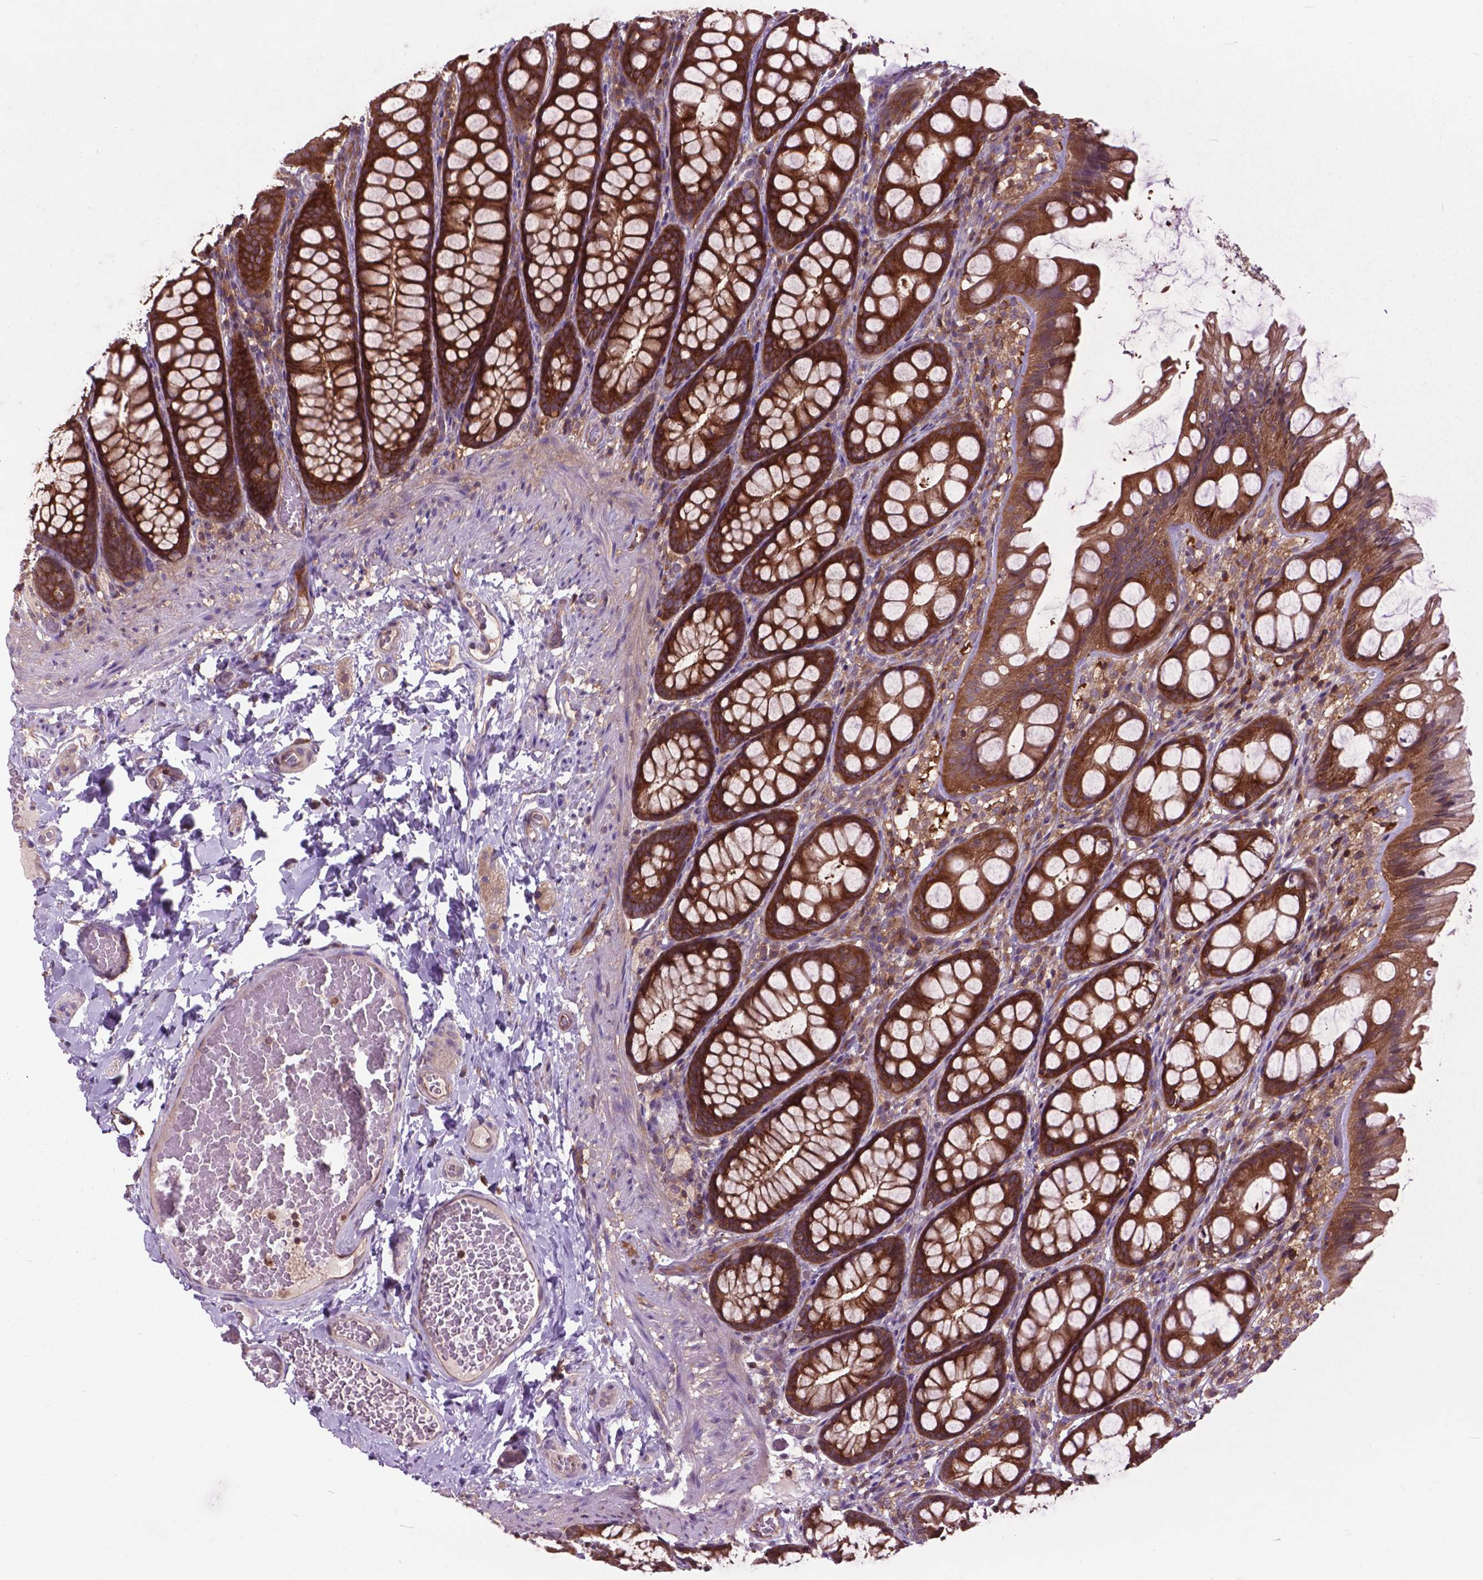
{"staining": {"intensity": "moderate", "quantity": ">75%", "location": "cytoplasmic/membranous"}, "tissue": "colon", "cell_type": "Endothelial cells", "image_type": "normal", "snomed": [{"axis": "morphology", "description": "Normal tissue, NOS"}, {"axis": "topography", "description": "Colon"}], "caption": "Benign colon displays moderate cytoplasmic/membranous expression in about >75% of endothelial cells, visualized by immunohistochemistry.", "gene": "ARAF", "patient": {"sex": "male", "age": 47}}